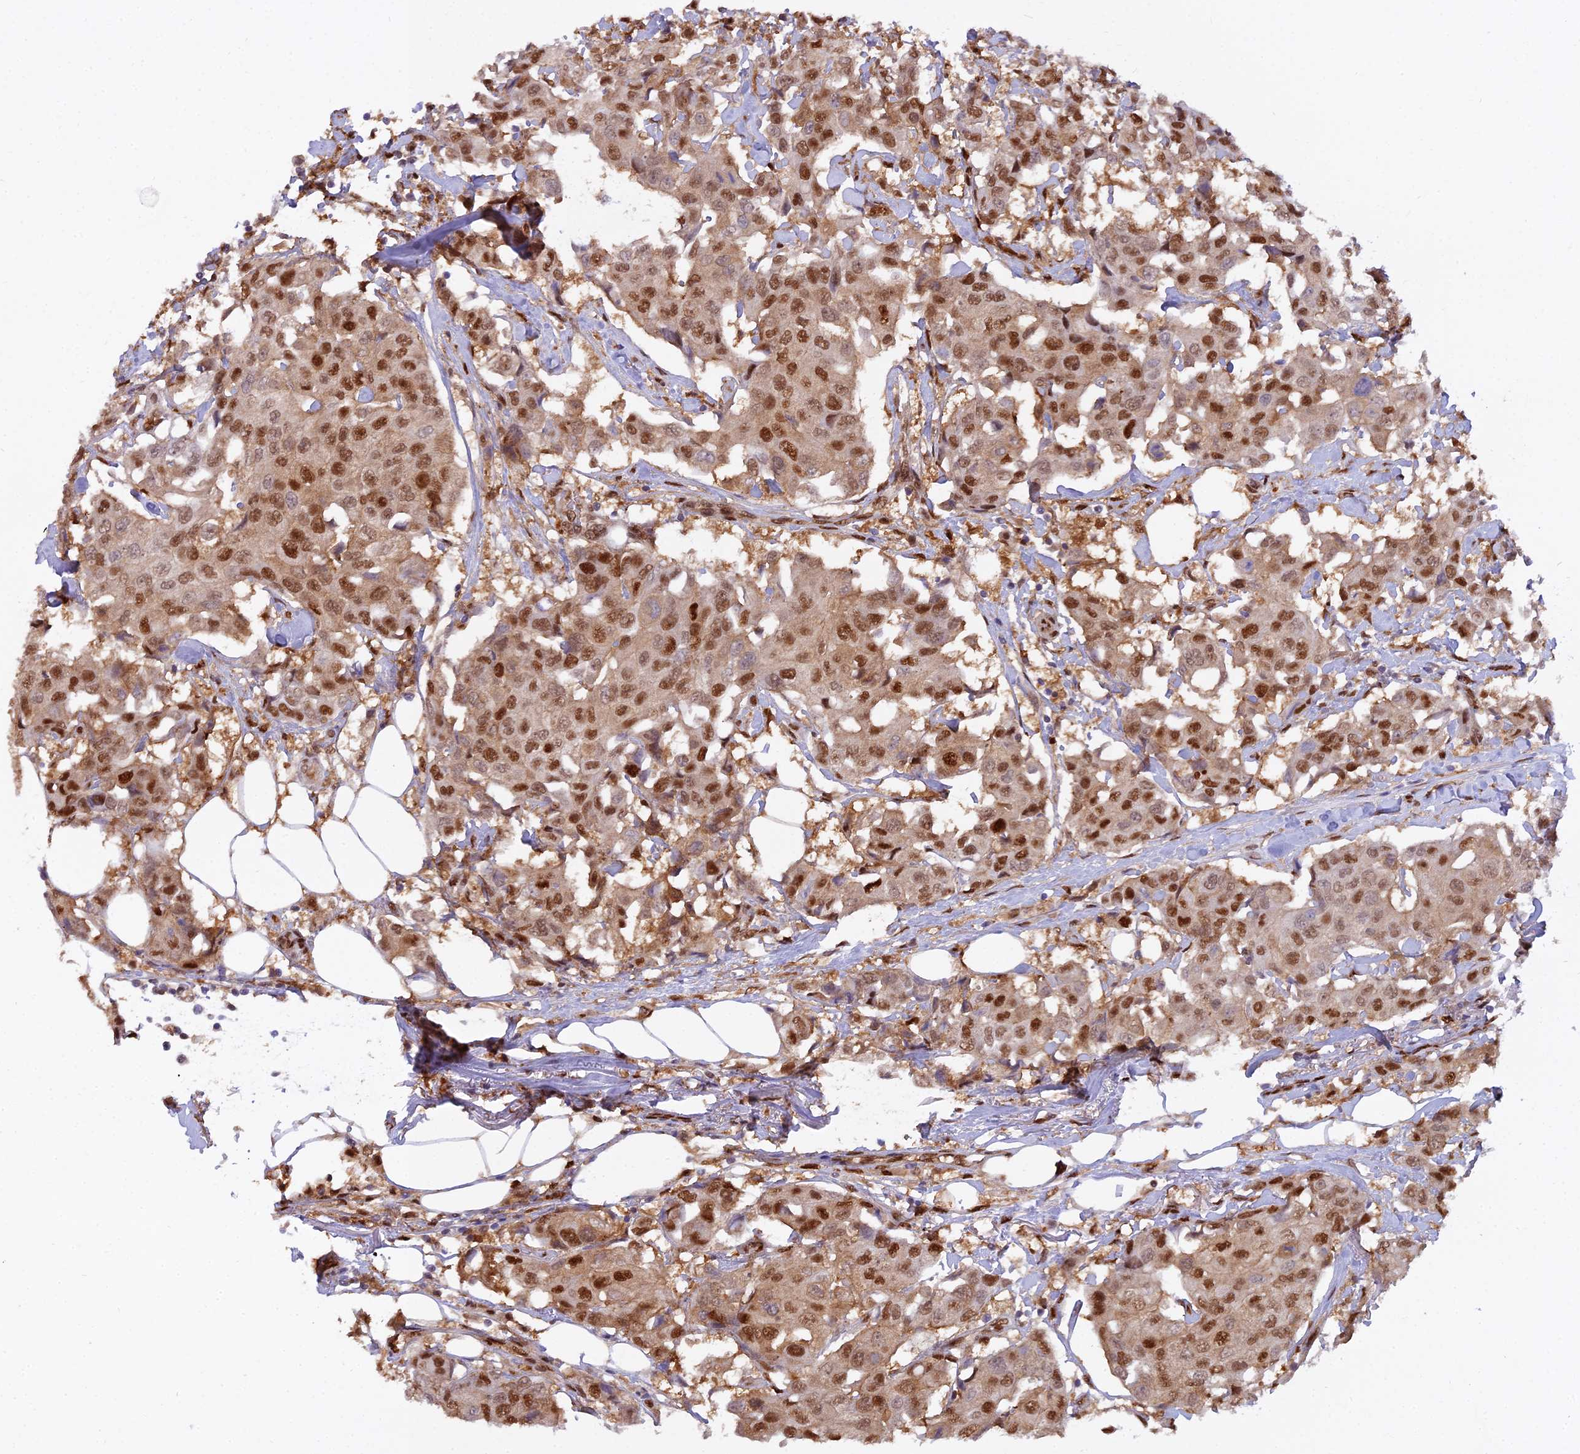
{"staining": {"intensity": "moderate", "quantity": ">75%", "location": "nuclear"}, "tissue": "breast cancer", "cell_type": "Tumor cells", "image_type": "cancer", "snomed": [{"axis": "morphology", "description": "Duct carcinoma"}, {"axis": "topography", "description": "Breast"}], "caption": "DAB (3,3'-diaminobenzidine) immunohistochemical staining of human breast cancer (intraductal carcinoma) reveals moderate nuclear protein positivity in approximately >75% of tumor cells.", "gene": "NPEPL1", "patient": {"sex": "female", "age": 80}}